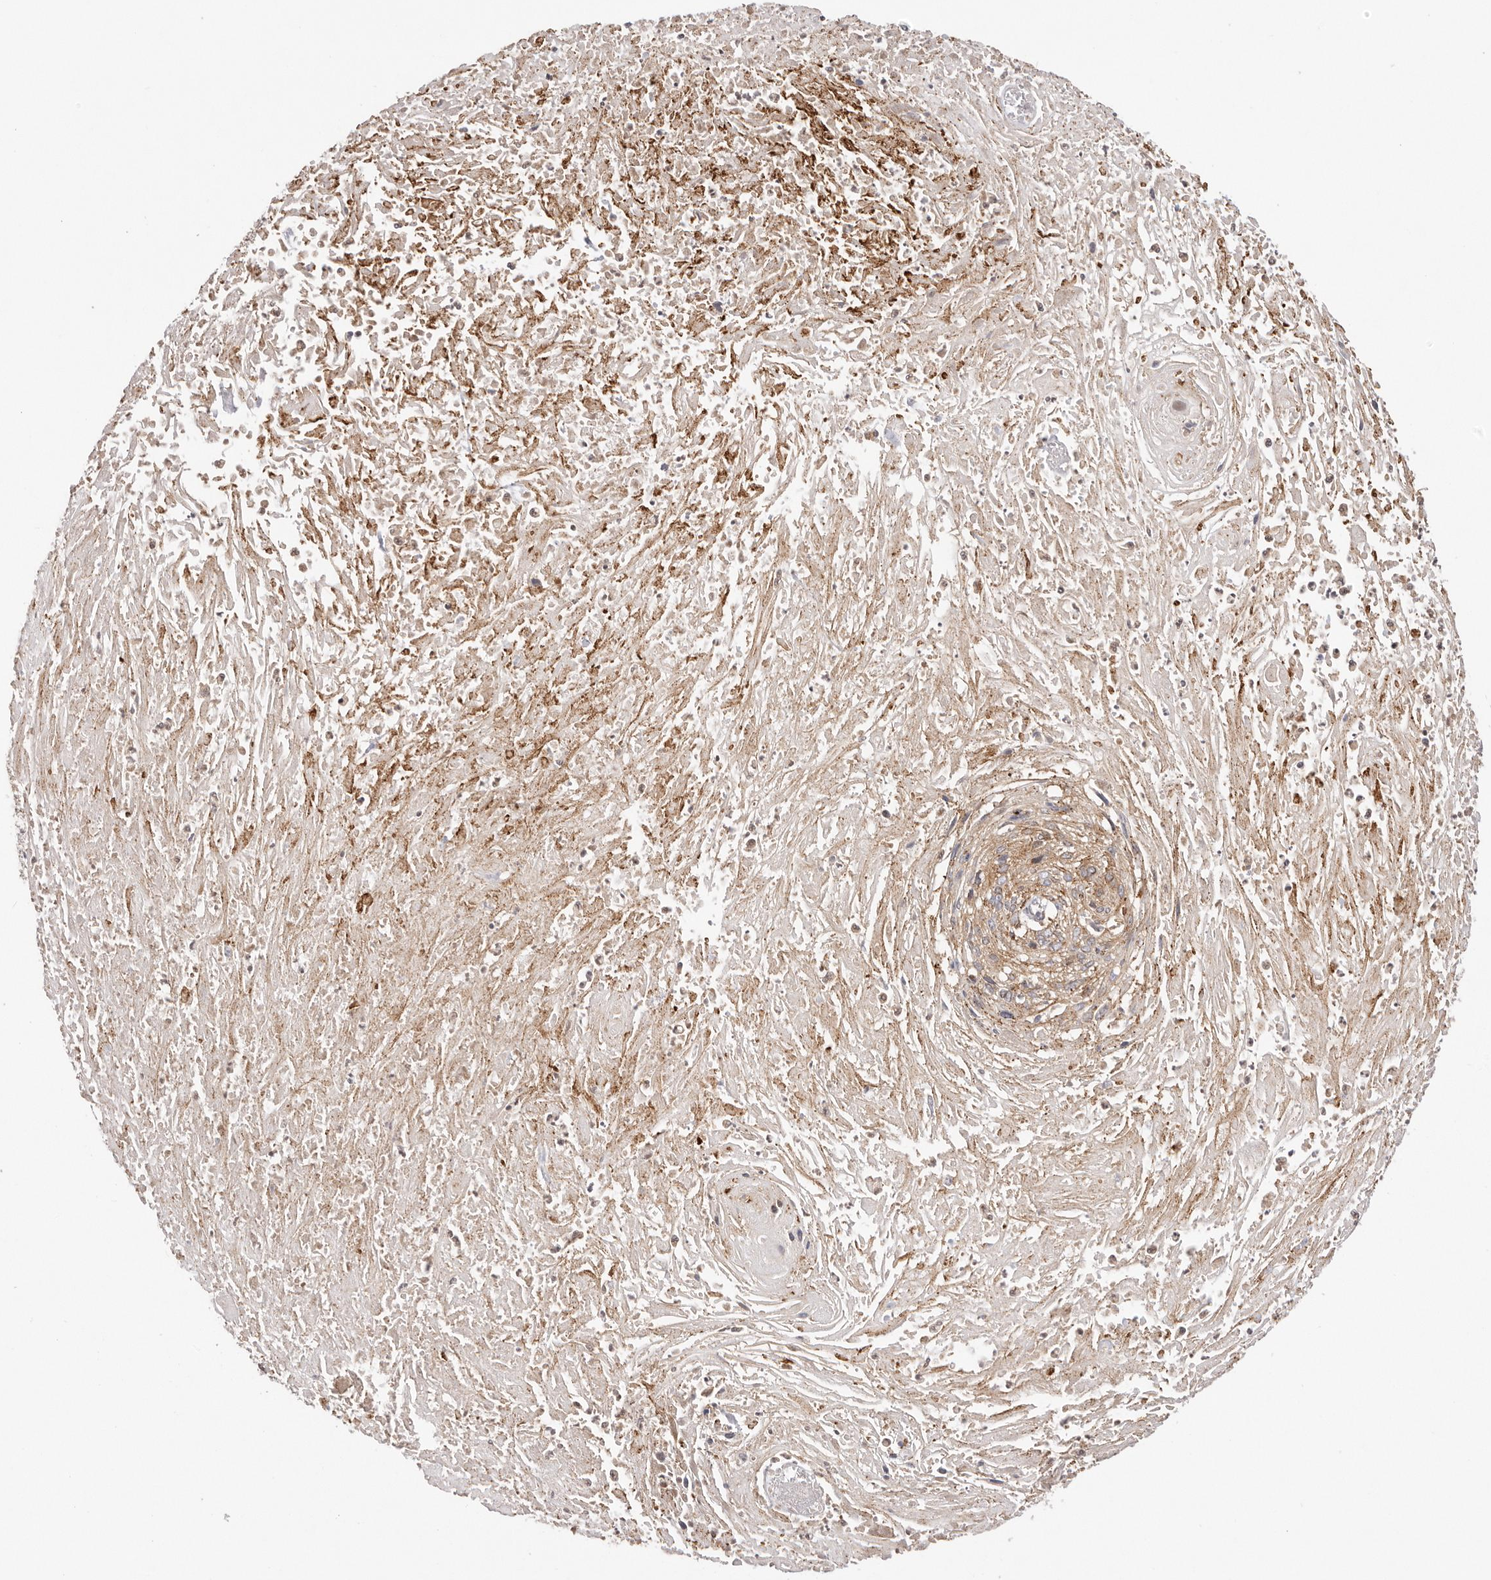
{"staining": {"intensity": "moderate", "quantity": ">75%", "location": "cytoplasmic/membranous"}, "tissue": "cervical cancer", "cell_type": "Tumor cells", "image_type": "cancer", "snomed": [{"axis": "morphology", "description": "Squamous cell carcinoma, NOS"}, {"axis": "topography", "description": "Cervix"}], "caption": "Immunohistochemical staining of squamous cell carcinoma (cervical) exhibits medium levels of moderate cytoplasmic/membranous expression in approximately >75% of tumor cells. The protein is shown in brown color, while the nuclei are stained blue.", "gene": "KCMF1", "patient": {"sex": "female", "age": 51}}